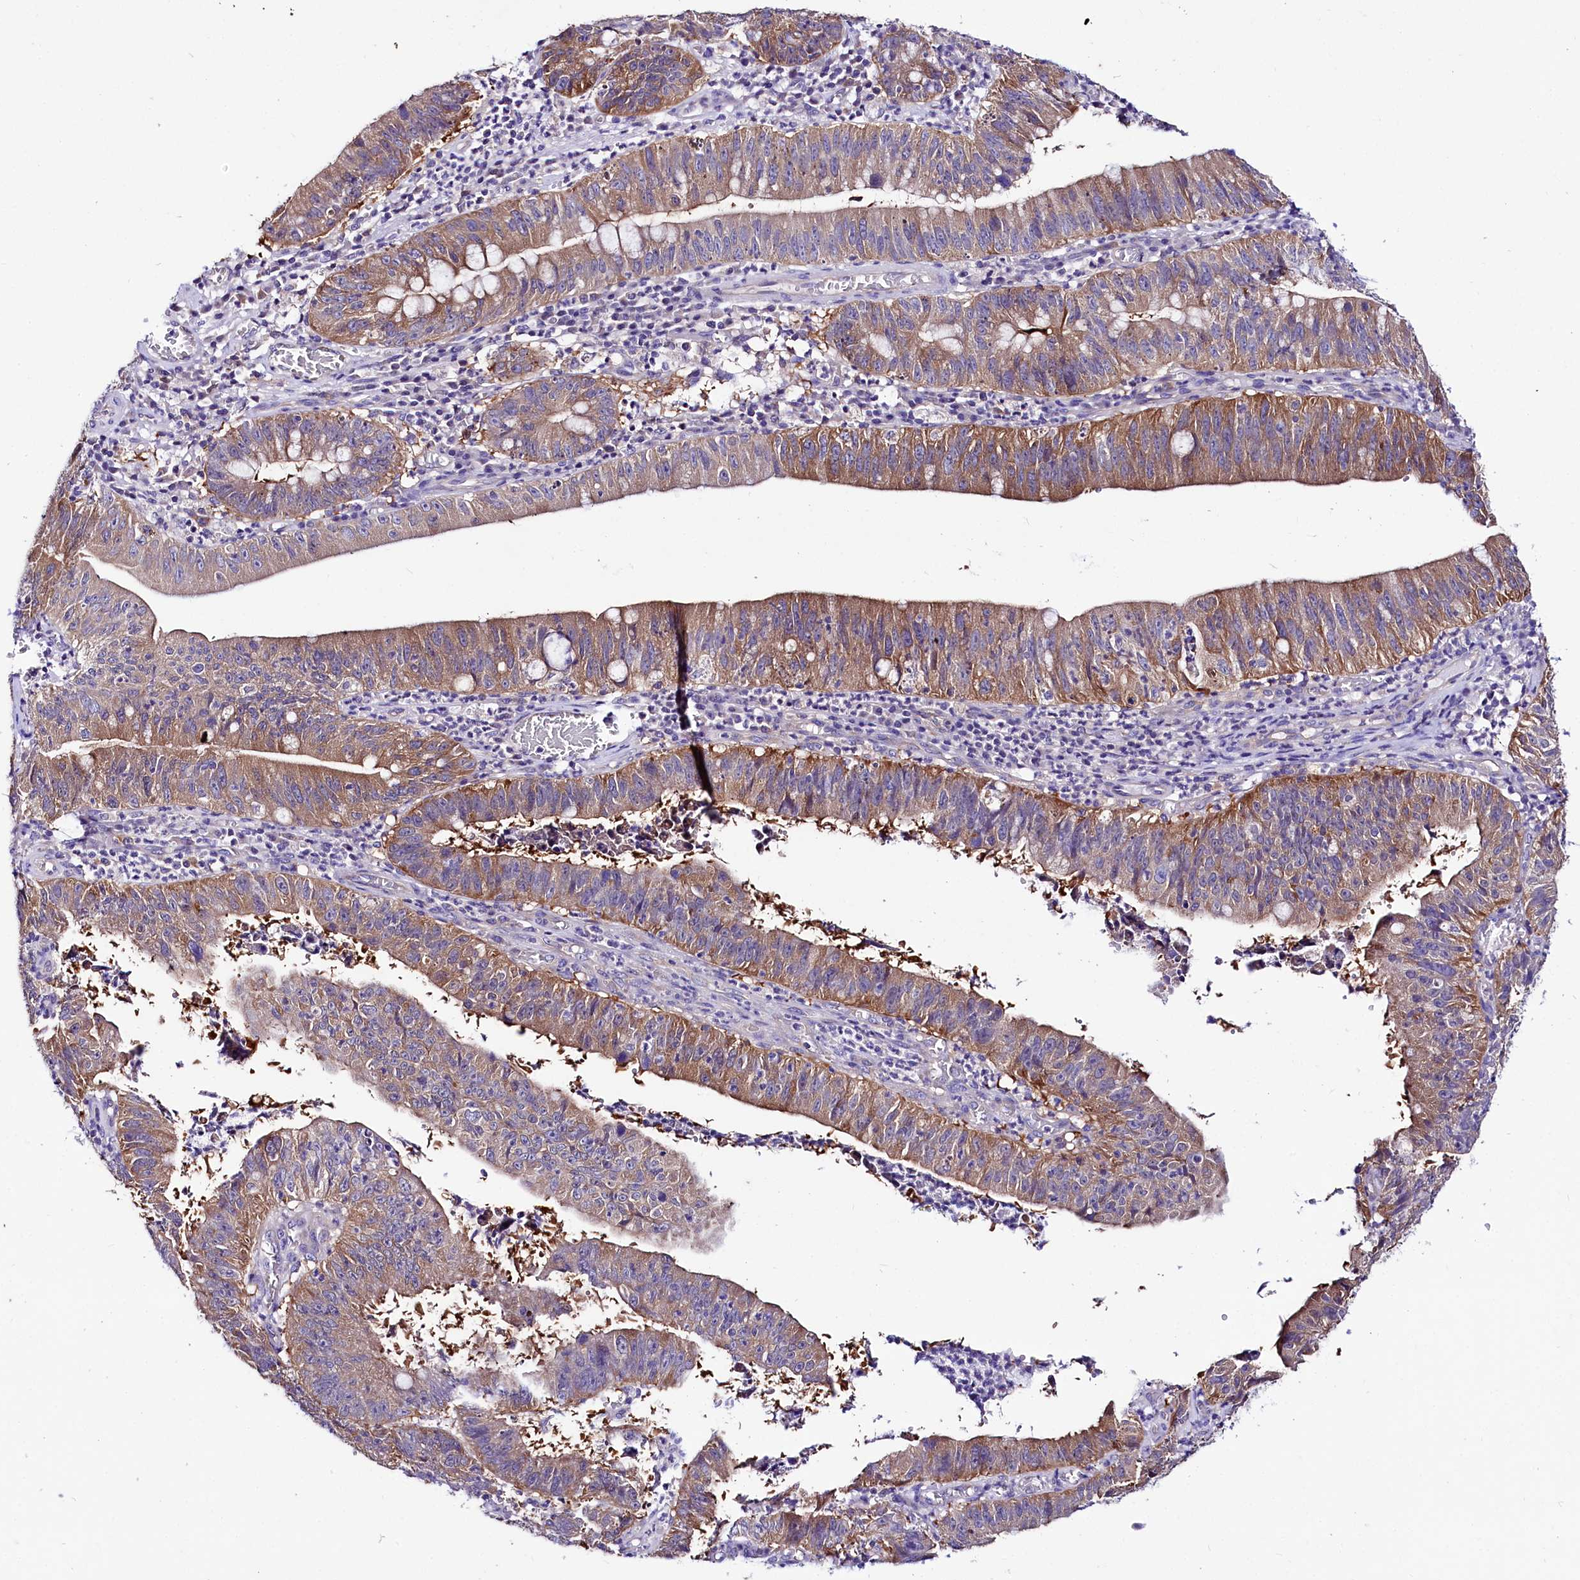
{"staining": {"intensity": "moderate", "quantity": "25%-75%", "location": "cytoplasmic/membranous"}, "tissue": "stomach cancer", "cell_type": "Tumor cells", "image_type": "cancer", "snomed": [{"axis": "morphology", "description": "Adenocarcinoma, NOS"}, {"axis": "topography", "description": "Stomach"}], "caption": "Immunohistochemical staining of human adenocarcinoma (stomach) shows medium levels of moderate cytoplasmic/membranous staining in about 25%-75% of tumor cells.", "gene": "ABHD5", "patient": {"sex": "male", "age": 59}}